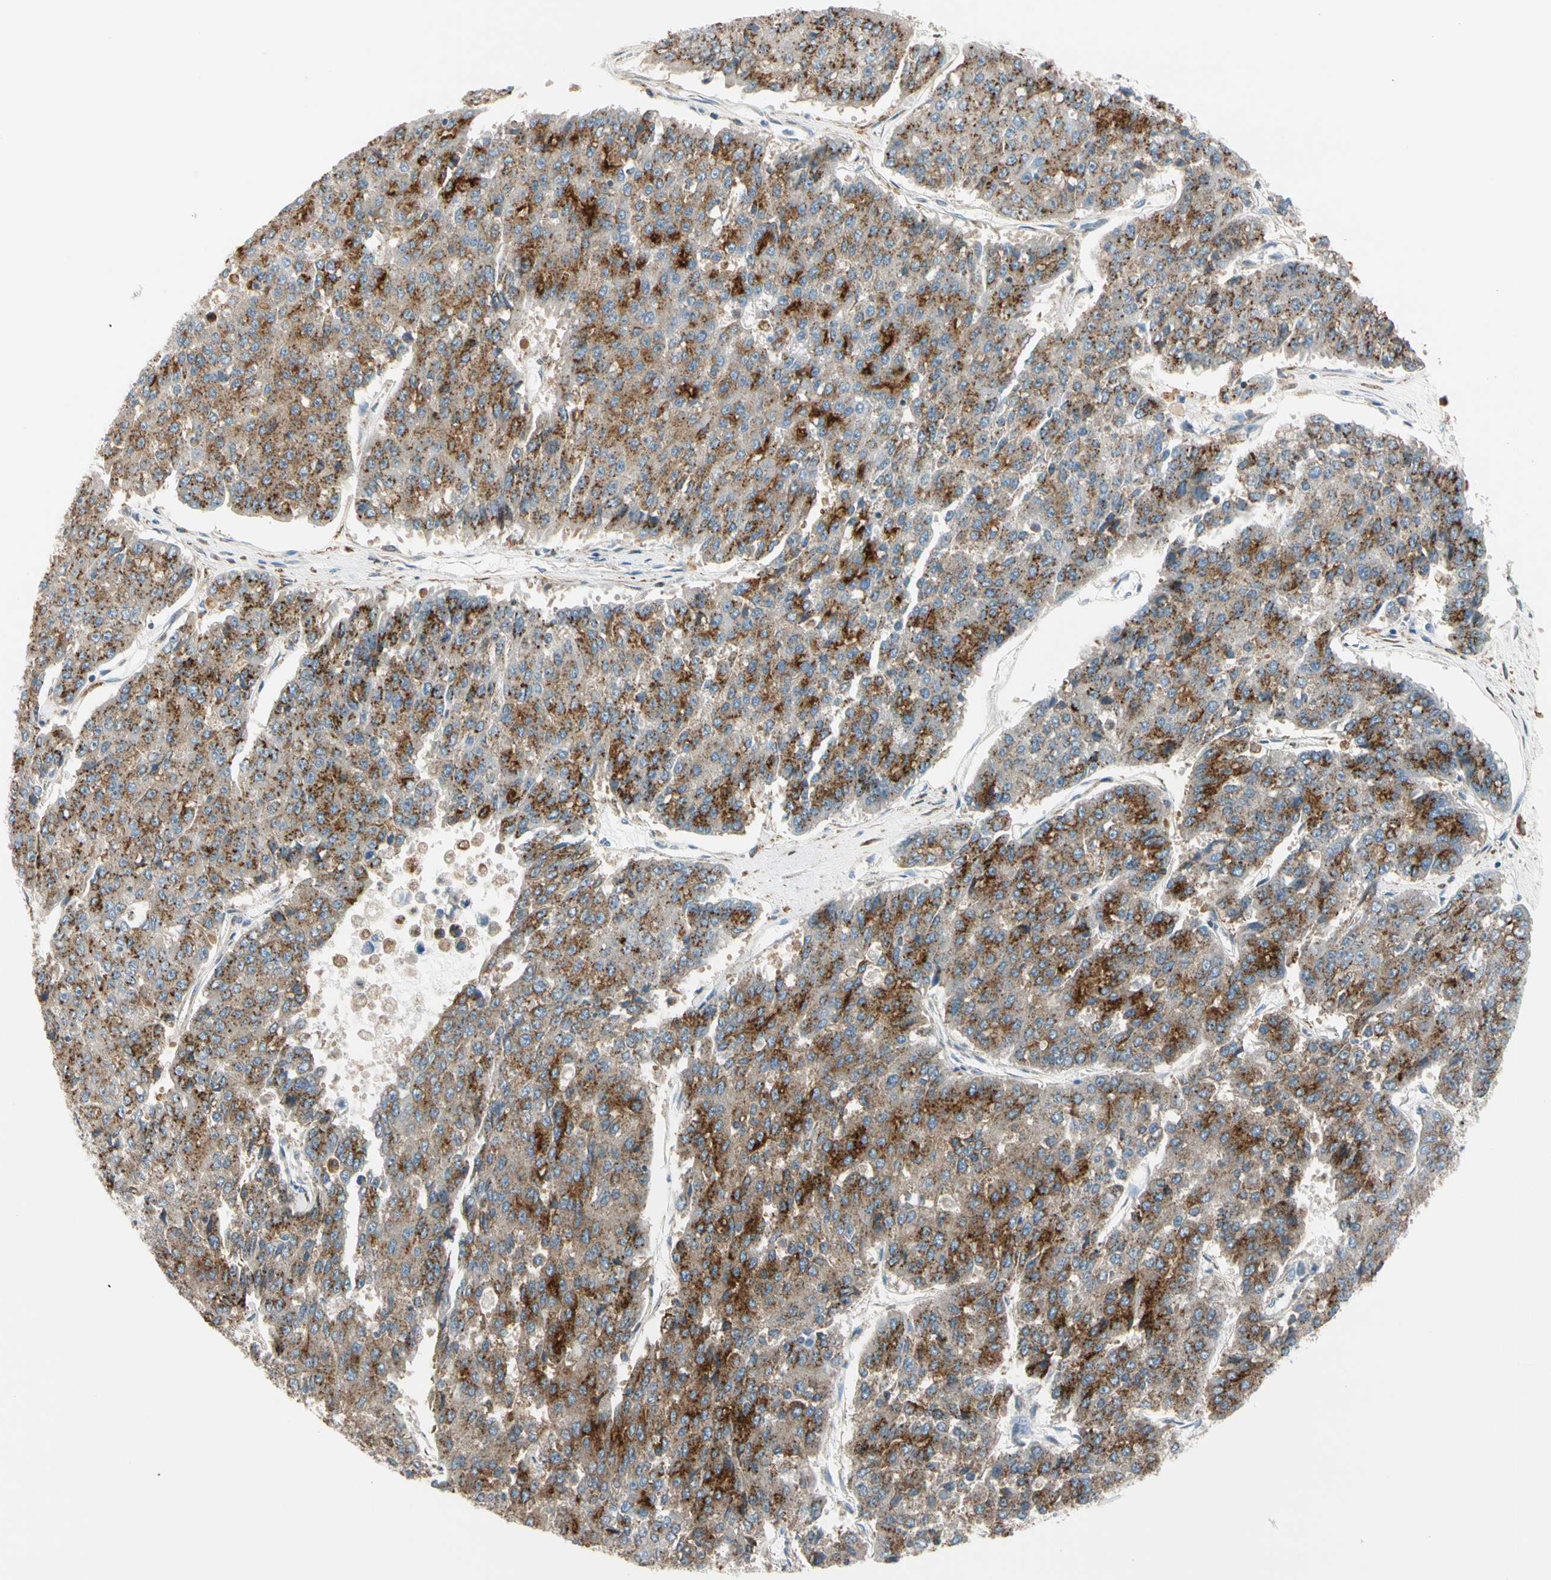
{"staining": {"intensity": "strong", "quantity": ">75%", "location": "cytoplasmic/membranous"}, "tissue": "pancreatic cancer", "cell_type": "Tumor cells", "image_type": "cancer", "snomed": [{"axis": "morphology", "description": "Adenocarcinoma, NOS"}, {"axis": "topography", "description": "Pancreas"}], "caption": "The immunohistochemical stain labels strong cytoplasmic/membranous expression in tumor cells of pancreatic adenocarcinoma tissue.", "gene": "NUCB1", "patient": {"sex": "male", "age": 50}}